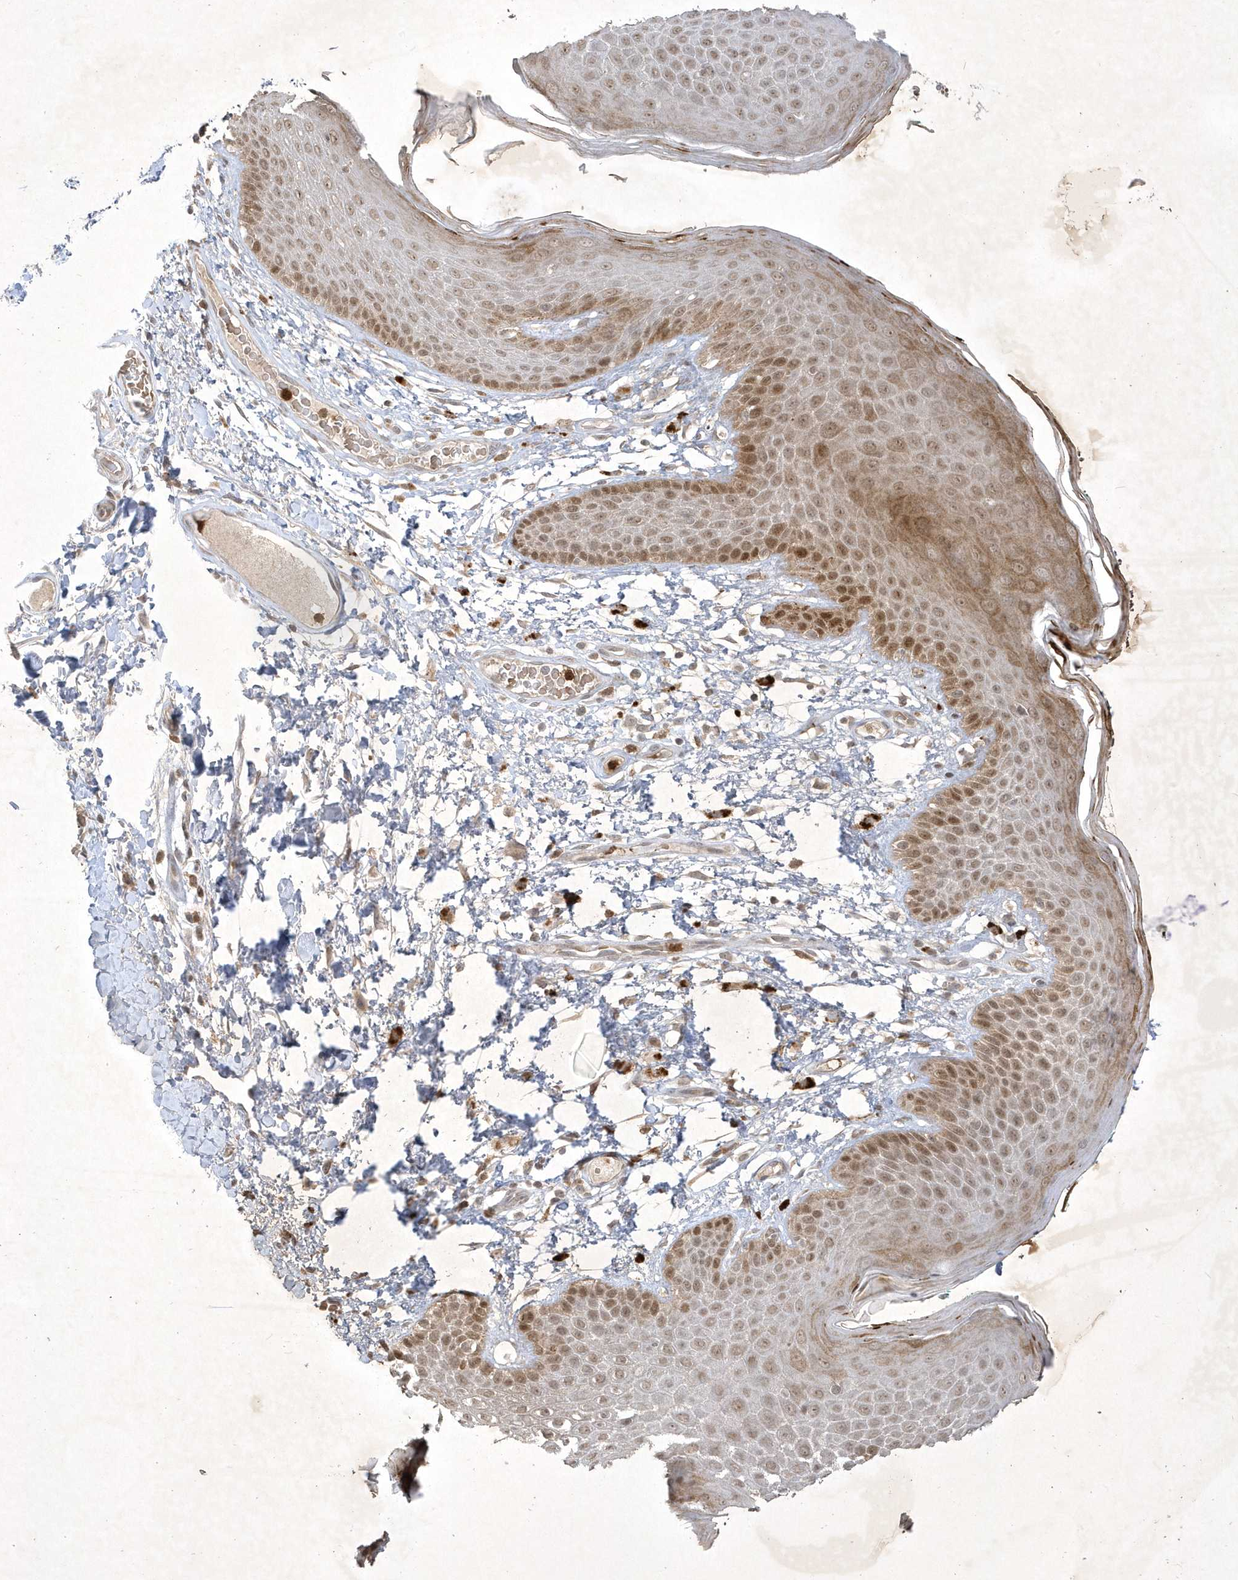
{"staining": {"intensity": "moderate", "quantity": ">75%", "location": "cytoplasmic/membranous,nuclear"}, "tissue": "skin", "cell_type": "Epidermal cells", "image_type": "normal", "snomed": [{"axis": "morphology", "description": "Normal tissue, NOS"}, {"axis": "topography", "description": "Anal"}], "caption": "A brown stain highlights moderate cytoplasmic/membranous,nuclear positivity of a protein in epidermal cells of benign human skin. (Brightfield microscopy of DAB IHC at high magnification).", "gene": "ZNF213", "patient": {"sex": "male", "age": 74}}